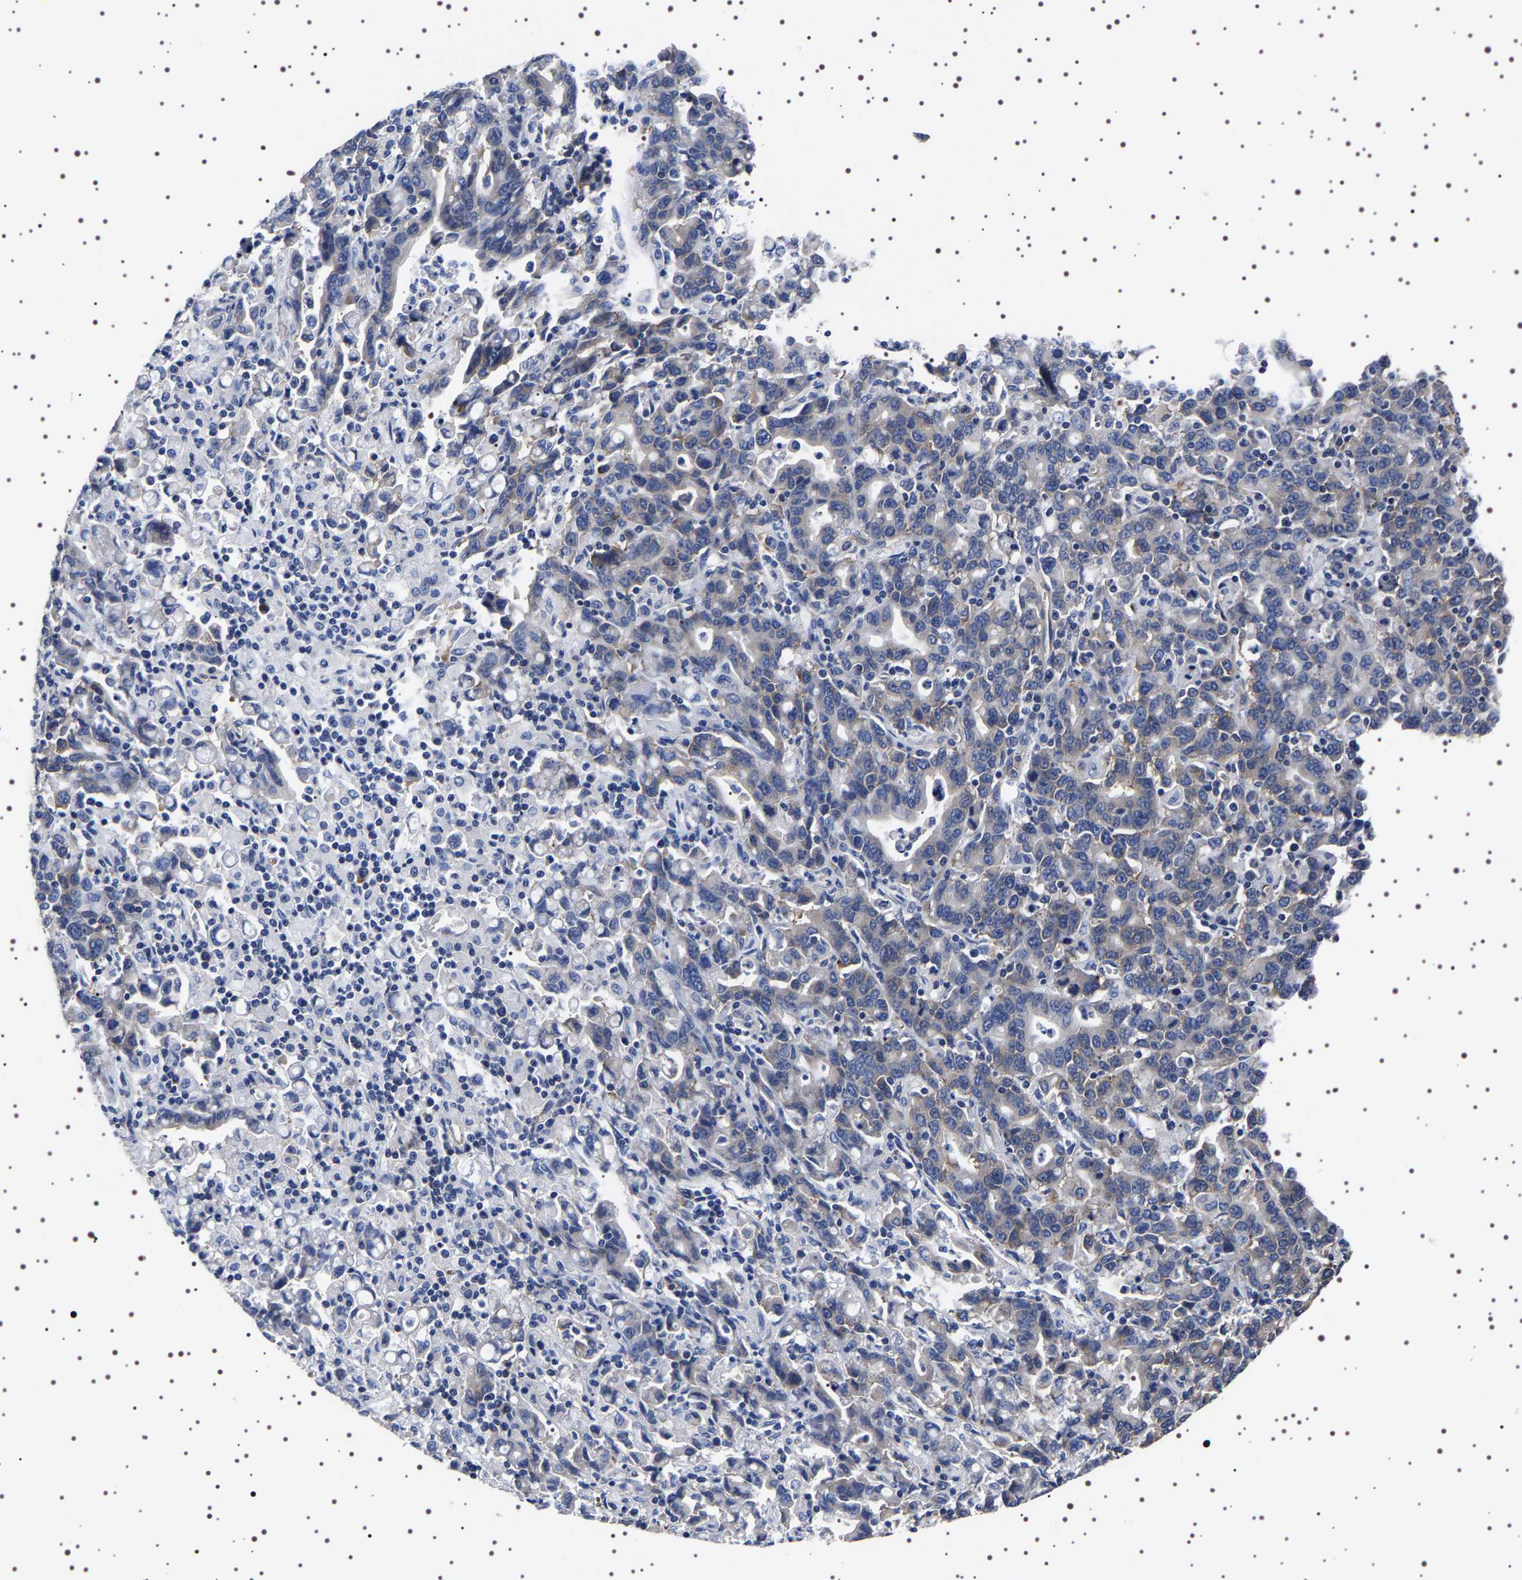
{"staining": {"intensity": "negative", "quantity": "none", "location": "none"}, "tissue": "stomach cancer", "cell_type": "Tumor cells", "image_type": "cancer", "snomed": [{"axis": "morphology", "description": "Adenocarcinoma, NOS"}, {"axis": "topography", "description": "Stomach, upper"}], "caption": "Tumor cells show no significant protein staining in stomach cancer (adenocarcinoma).", "gene": "DARS1", "patient": {"sex": "male", "age": 69}}